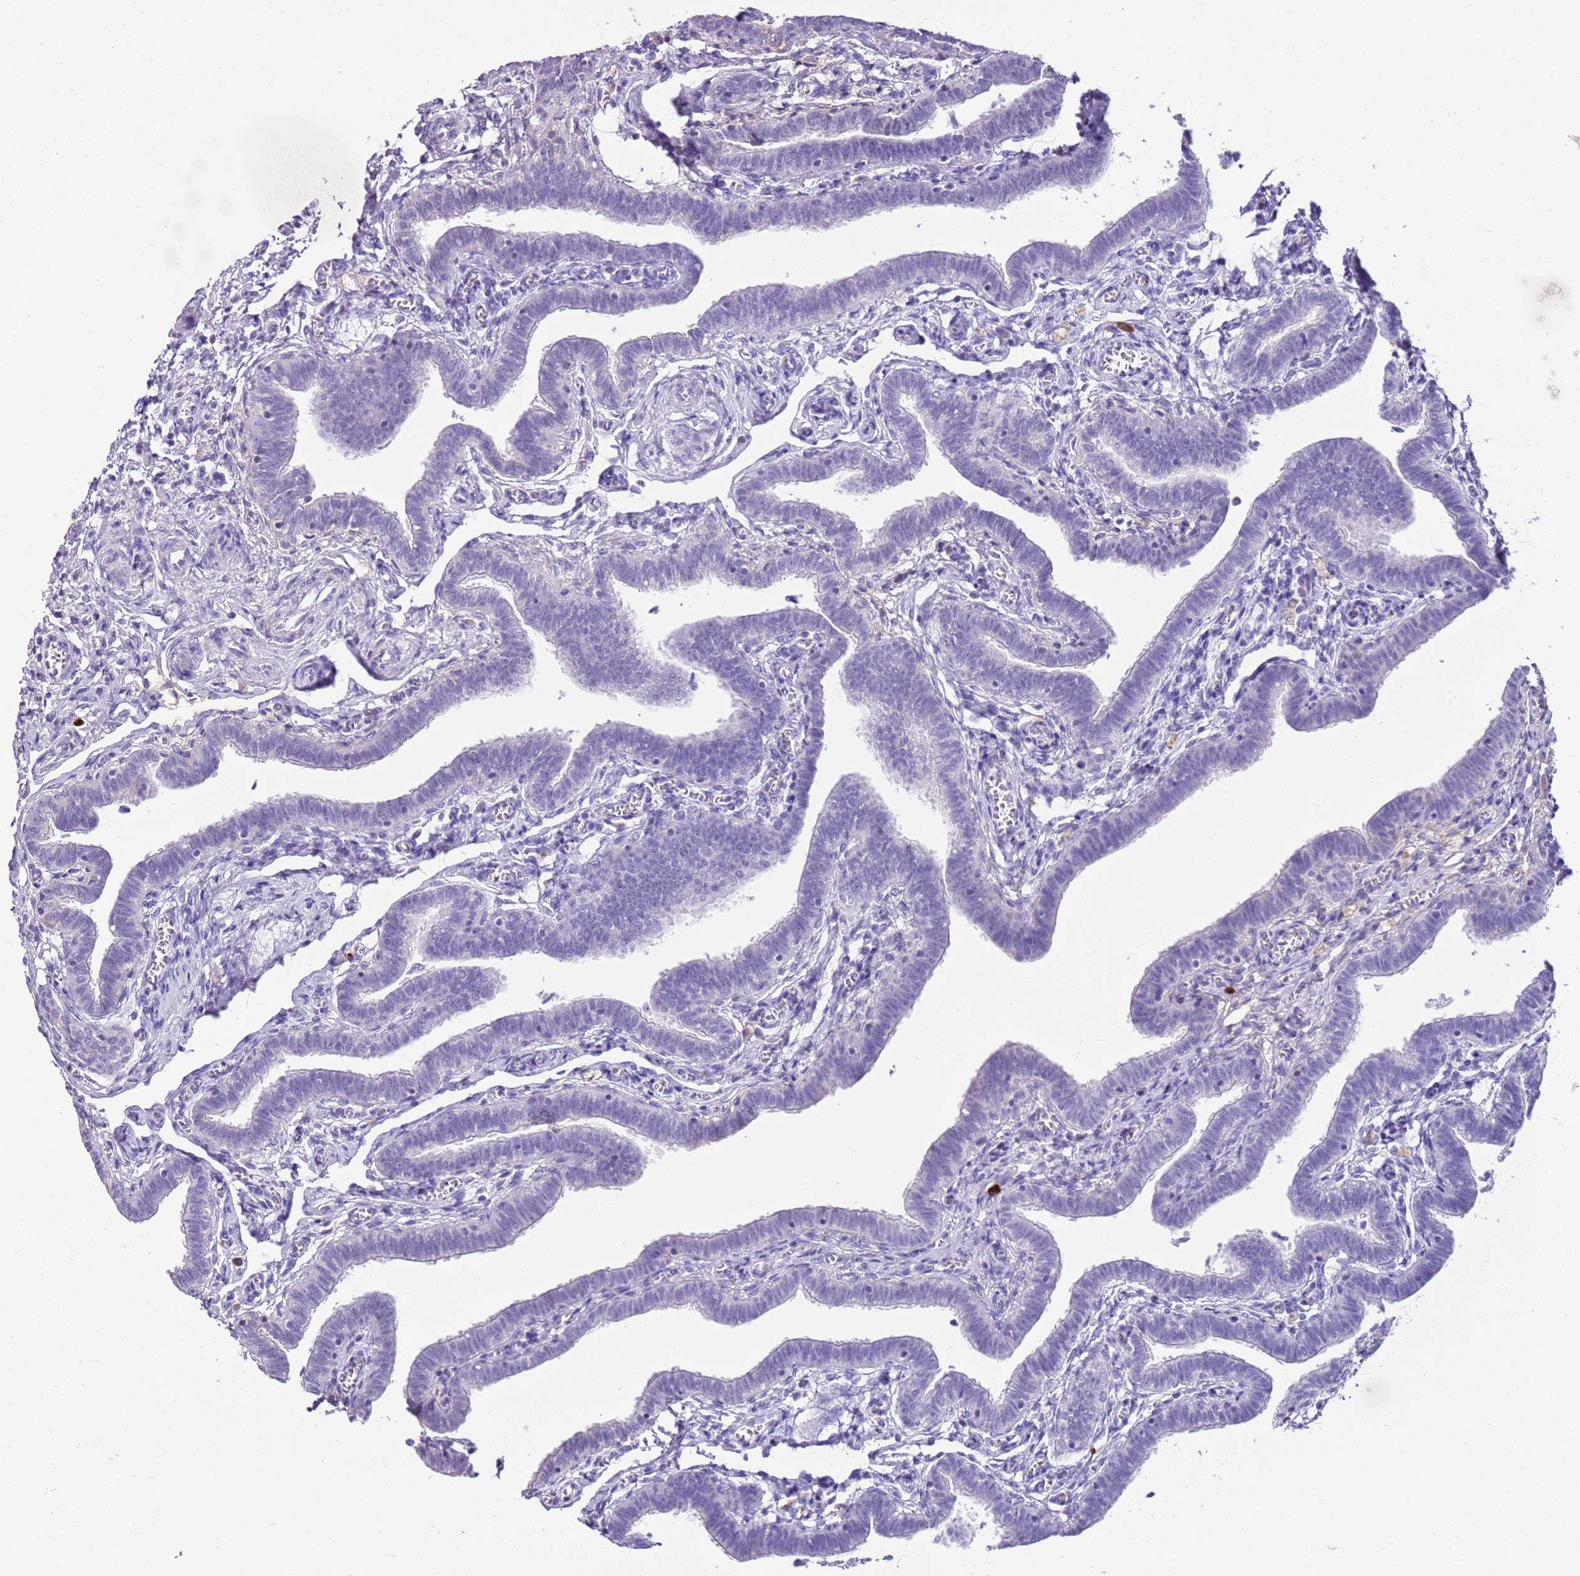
{"staining": {"intensity": "negative", "quantity": "none", "location": "none"}, "tissue": "fallopian tube", "cell_type": "Glandular cells", "image_type": "normal", "snomed": [{"axis": "morphology", "description": "Normal tissue, NOS"}, {"axis": "topography", "description": "Fallopian tube"}], "caption": "A micrograph of fallopian tube stained for a protein shows no brown staining in glandular cells. (Immunohistochemistry, brightfield microscopy, high magnification).", "gene": "IGKV3", "patient": {"sex": "female", "age": 36}}